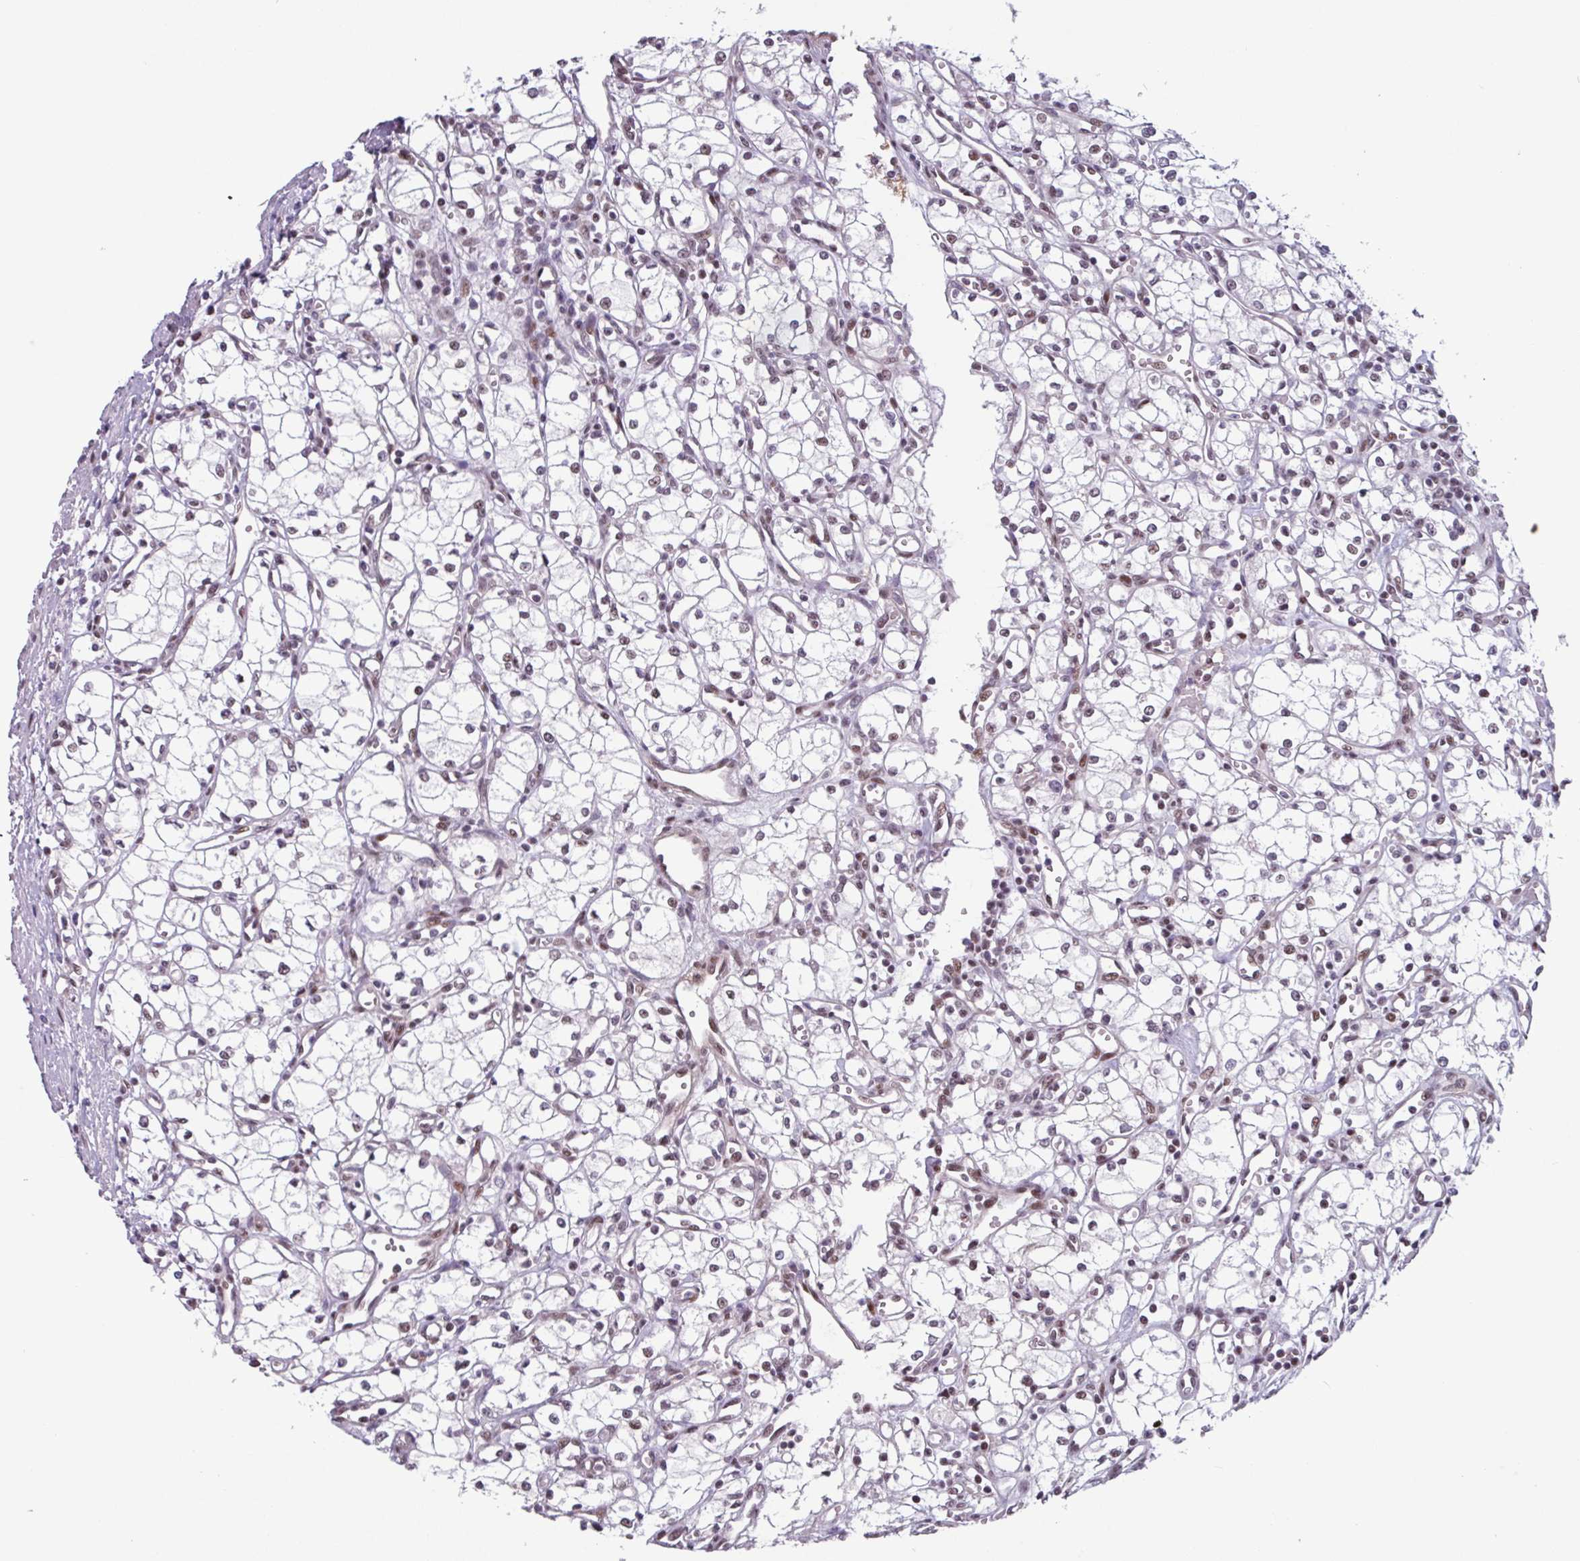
{"staining": {"intensity": "weak", "quantity": "25%-75%", "location": "nuclear"}, "tissue": "renal cancer", "cell_type": "Tumor cells", "image_type": "cancer", "snomed": [{"axis": "morphology", "description": "Adenocarcinoma, NOS"}, {"axis": "topography", "description": "Kidney"}], "caption": "Immunohistochemical staining of renal cancer exhibits weak nuclear protein staining in about 25%-75% of tumor cells. The staining was performed using DAB (3,3'-diaminobenzidine), with brown indicating positive protein expression. Nuclei are stained blue with hematoxylin.", "gene": "ZNF575", "patient": {"sex": "male", "age": 59}}